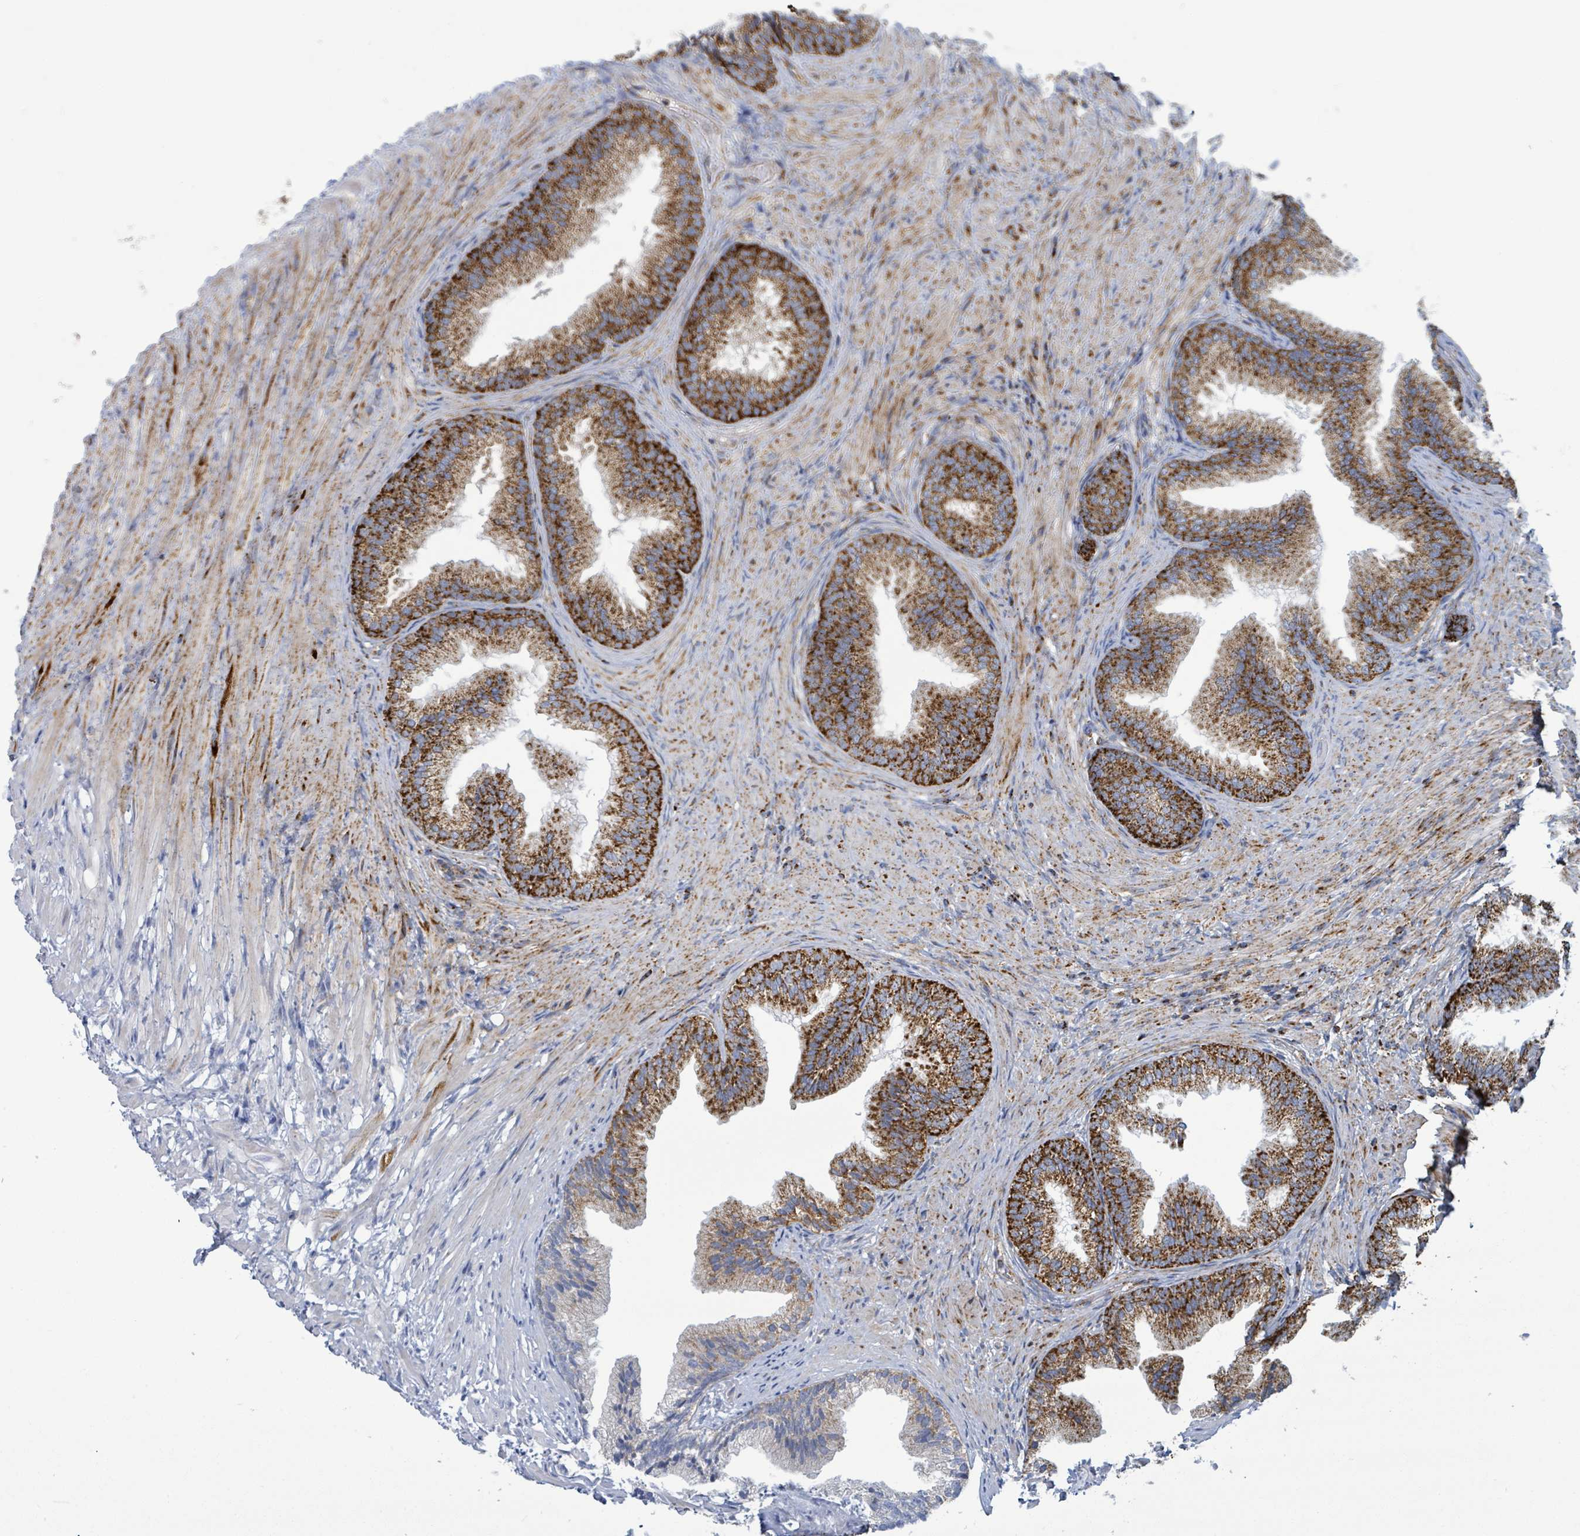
{"staining": {"intensity": "strong", "quantity": ">75%", "location": "cytoplasmic/membranous"}, "tissue": "prostate", "cell_type": "Glandular cells", "image_type": "normal", "snomed": [{"axis": "morphology", "description": "Normal tissue, NOS"}, {"axis": "topography", "description": "Prostate"}], "caption": "Protein staining of unremarkable prostate exhibits strong cytoplasmic/membranous expression in about >75% of glandular cells. Immunohistochemistry (ihc) stains the protein of interest in brown and the nuclei are stained blue.", "gene": "SUCLG2", "patient": {"sex": "male", "age": 76}}